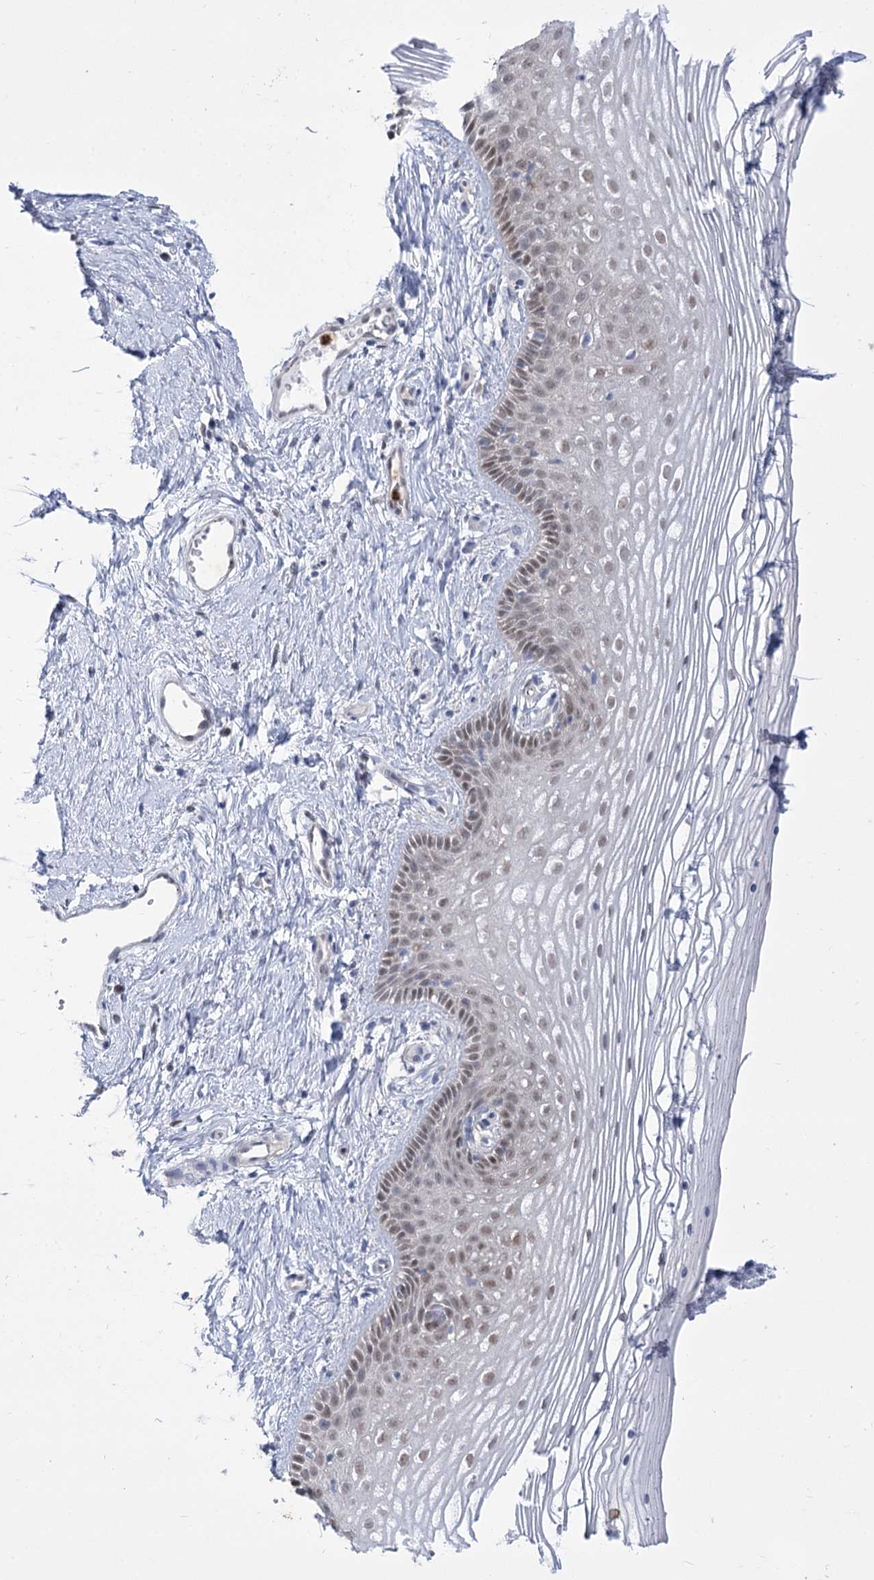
{"staining": {"intensity": "moderate", "quantity": "25%-75%", "location": "nuclear"}, "tissue": "vagina", "cell_type": "Squamous epithelial cells", "image_type": "normal", "snomed": [{"axis": "morphology", "description": "Normal tissue, NOS"}, {"axis": "topography", "description": "Vagina"}], "caption": "About 25%-75% of squamous epithelial cells in benign human vagina demonstrate moderate nuclear protein staining as visualized by brown immunohistochemical staining.", "gene": "SIAE", "patient": {"sex": "female", "age": 46}}